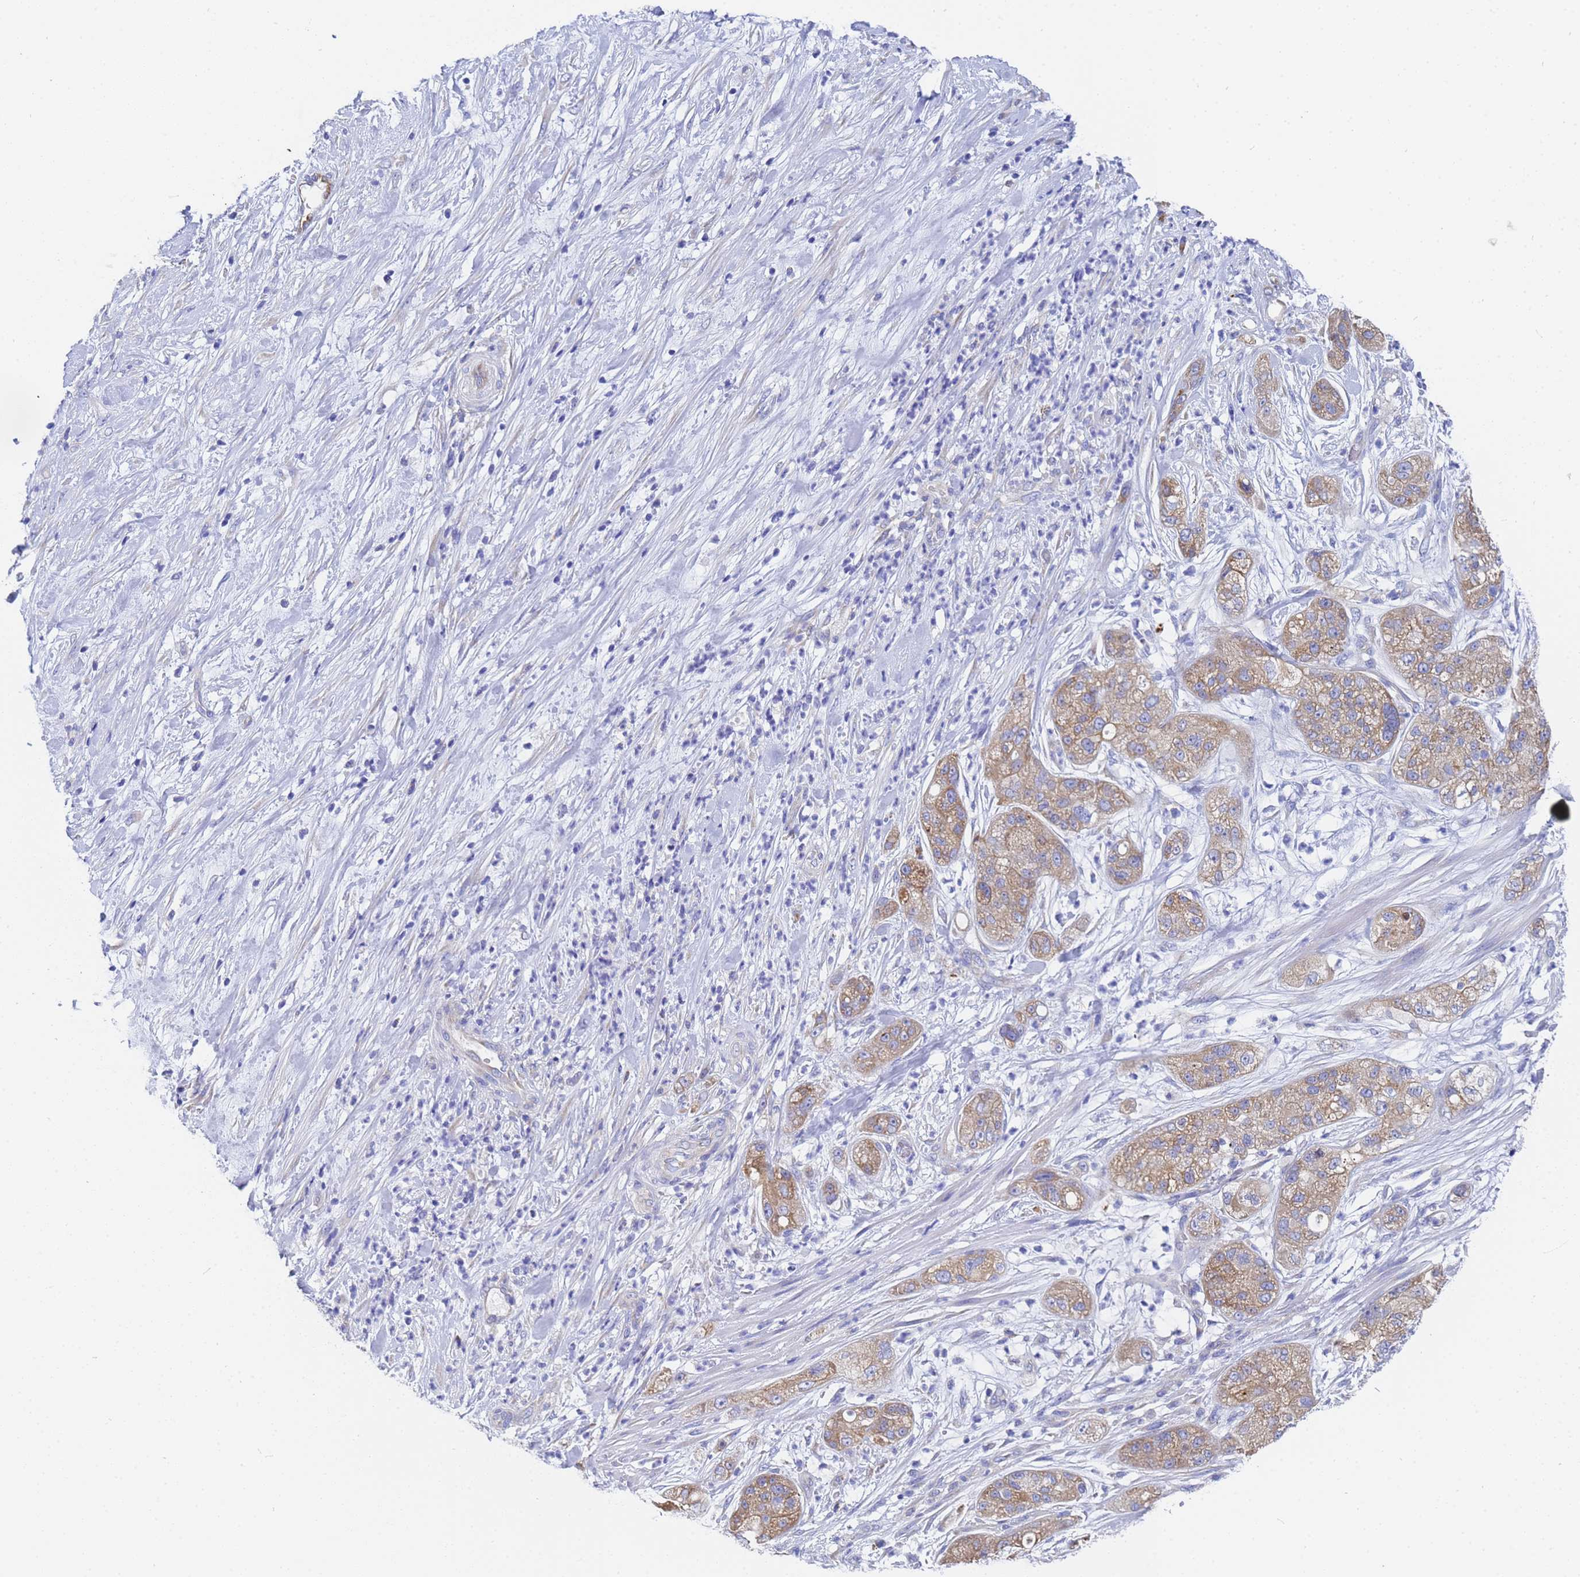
{"staining": {"intensity": "moderate", "quantity": ">75%", "location": "cytoplasmic/membranous"}, "tissue": "pancreatic cancer", "cell_type": "Tumor cells", "image_type": "cancer", "snomed": [{"axis": "morphology", "description": "Adenocarcinoma, NOS"}, {"axis": "topography", "description": "Pancreas"}], "caption": "Moderate cytoplasmic/membranous staining for a protein is identified in approximately >75% of tumor cells of pancreatic cancer using immunohistochemistry (IHC).", "gene": "TM4SF4", "patient": {"sex": "female", "age": 78}}